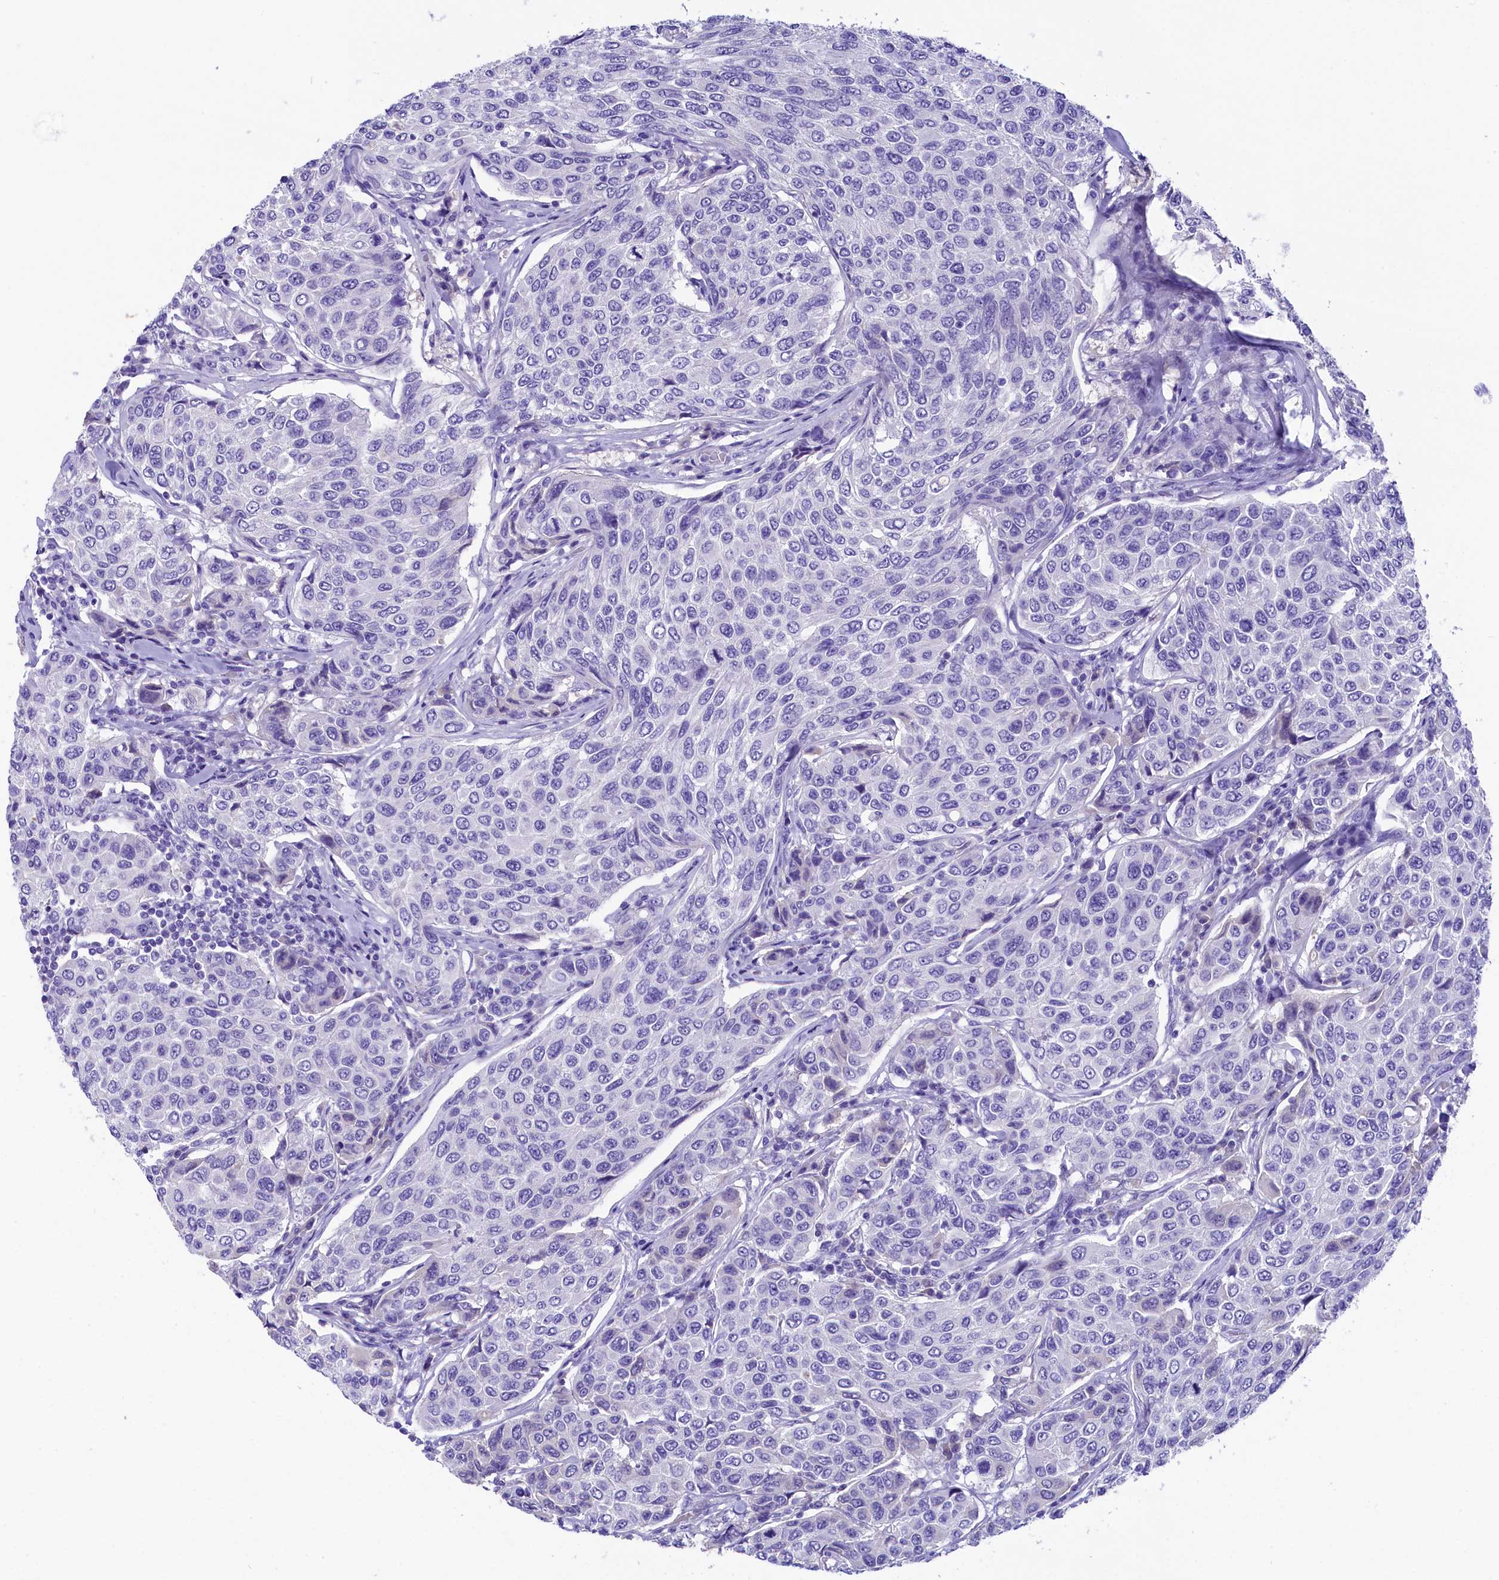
{"staining": {"intensity": "negative", "quantity": "none", "location": "none"}, "tissue": "breast cancer", "cell_type": "Tumor cells", "image_type": "cancer", "snomed": [{"axis": "morphology", "description": "Duct carcinoma"}, {"axis": "topography", "description": "Breast"}], "caption": "Micrograph shows no significant protein expression in tumor cells of invasive ductal carcinoma (breast).", "gene": "SKIDA1", "patient": {"sex": "female", "age": 55}}